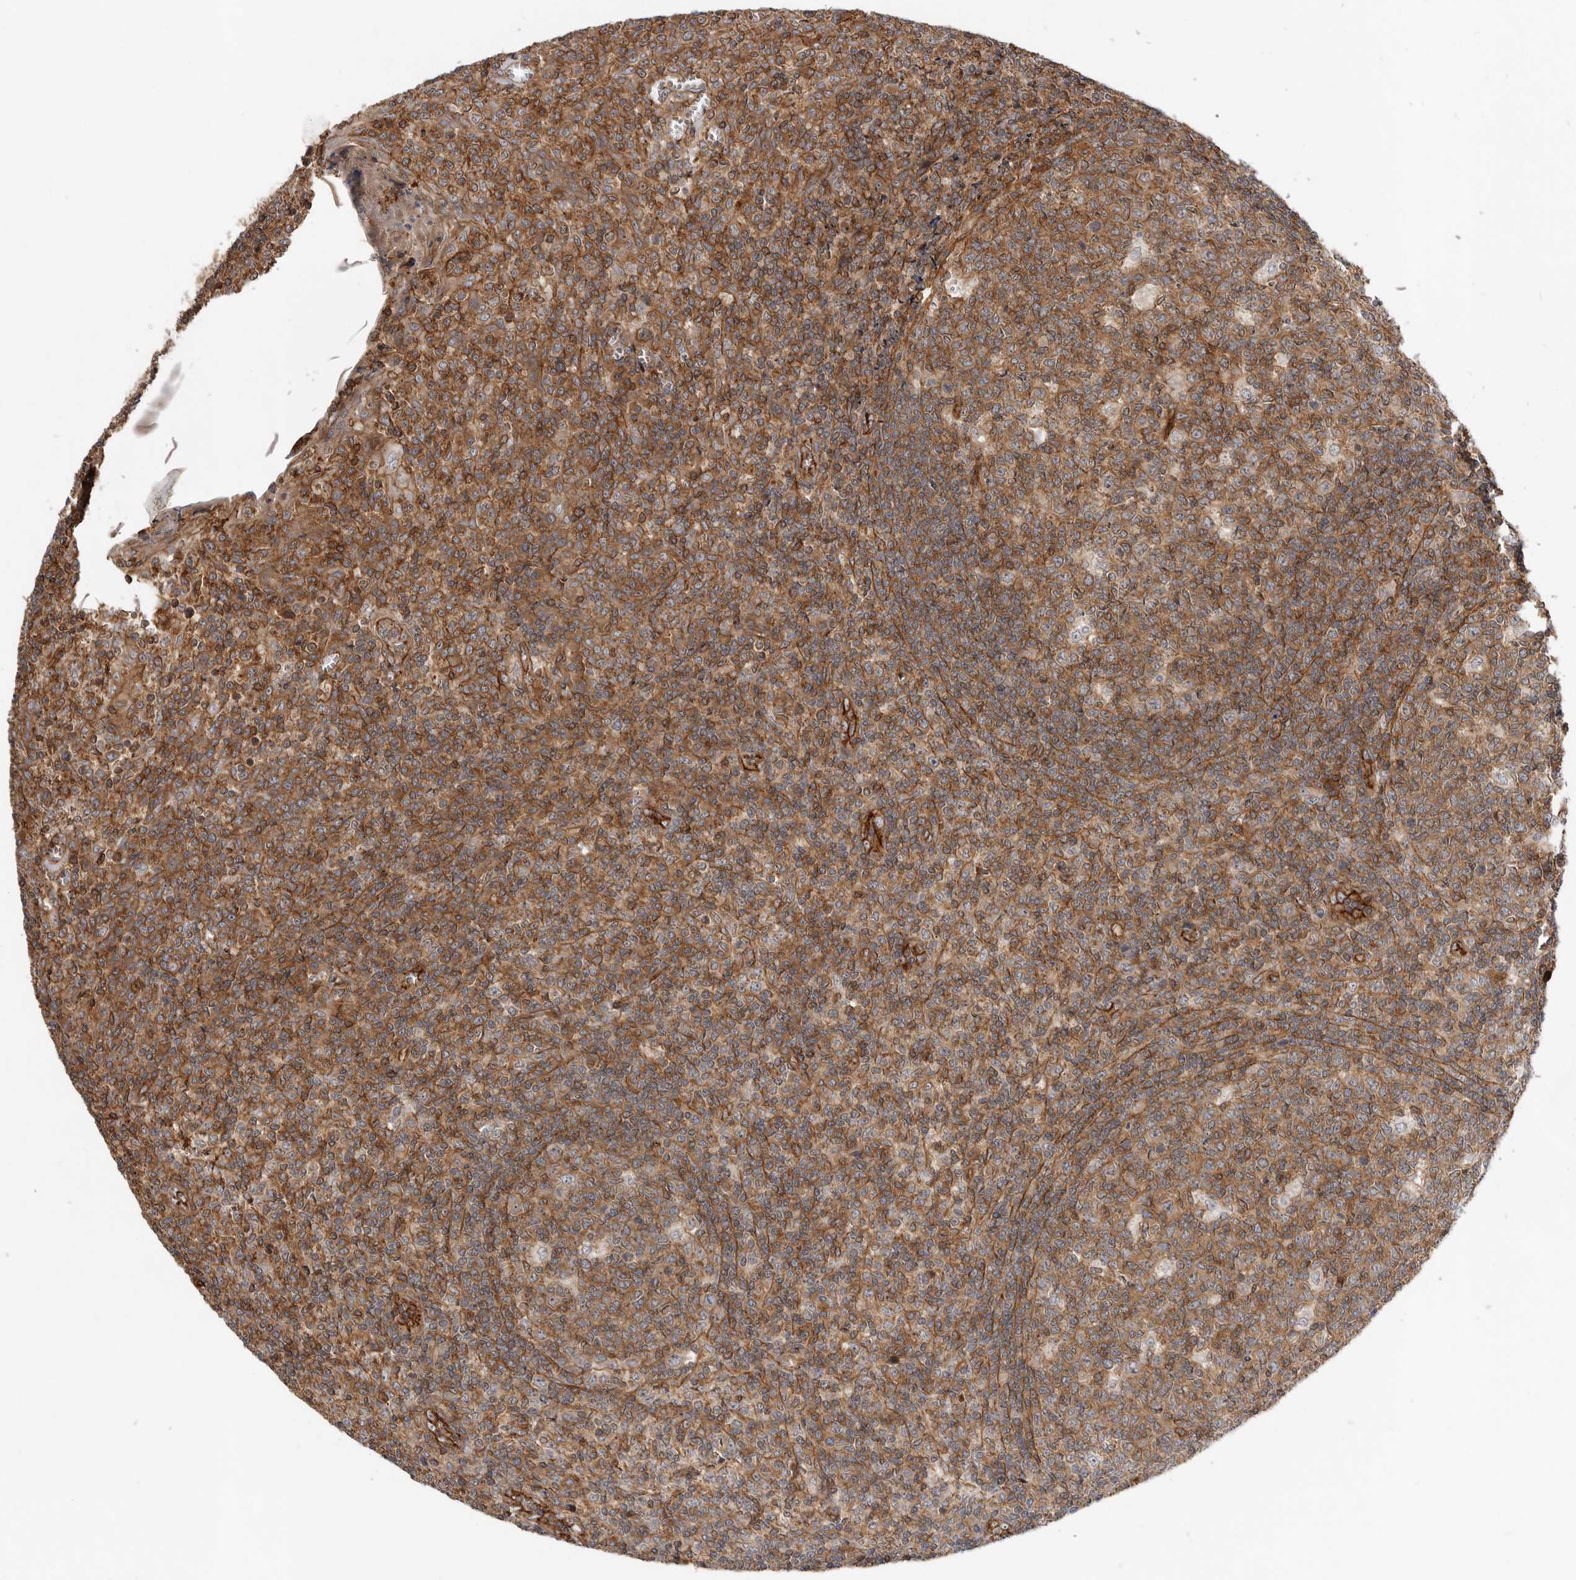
{"staining": {"intensity": "moderate", "quantity": ">75%", "location": "cytoplasmic/membranous"}, "tissue": "tonsil", "cell_type": "Germinal center cells", "image_type": "normal", "snomed": [{"axis": "morphology", "description": "Normal tissue, NOS"}, {"axis": "topography", "description": "Tonsil"}], "caption": "Immunohistochemical staining of normal human tonsil shows >75% levels of moderate cytoplasmic/membranous protein expression in about >75% of germinal center cells. (Brightfield microscopy of DAB IHC at high magnification).", "gene": "GPATCH2", "patient": {"sex": "female", "age": 19}}